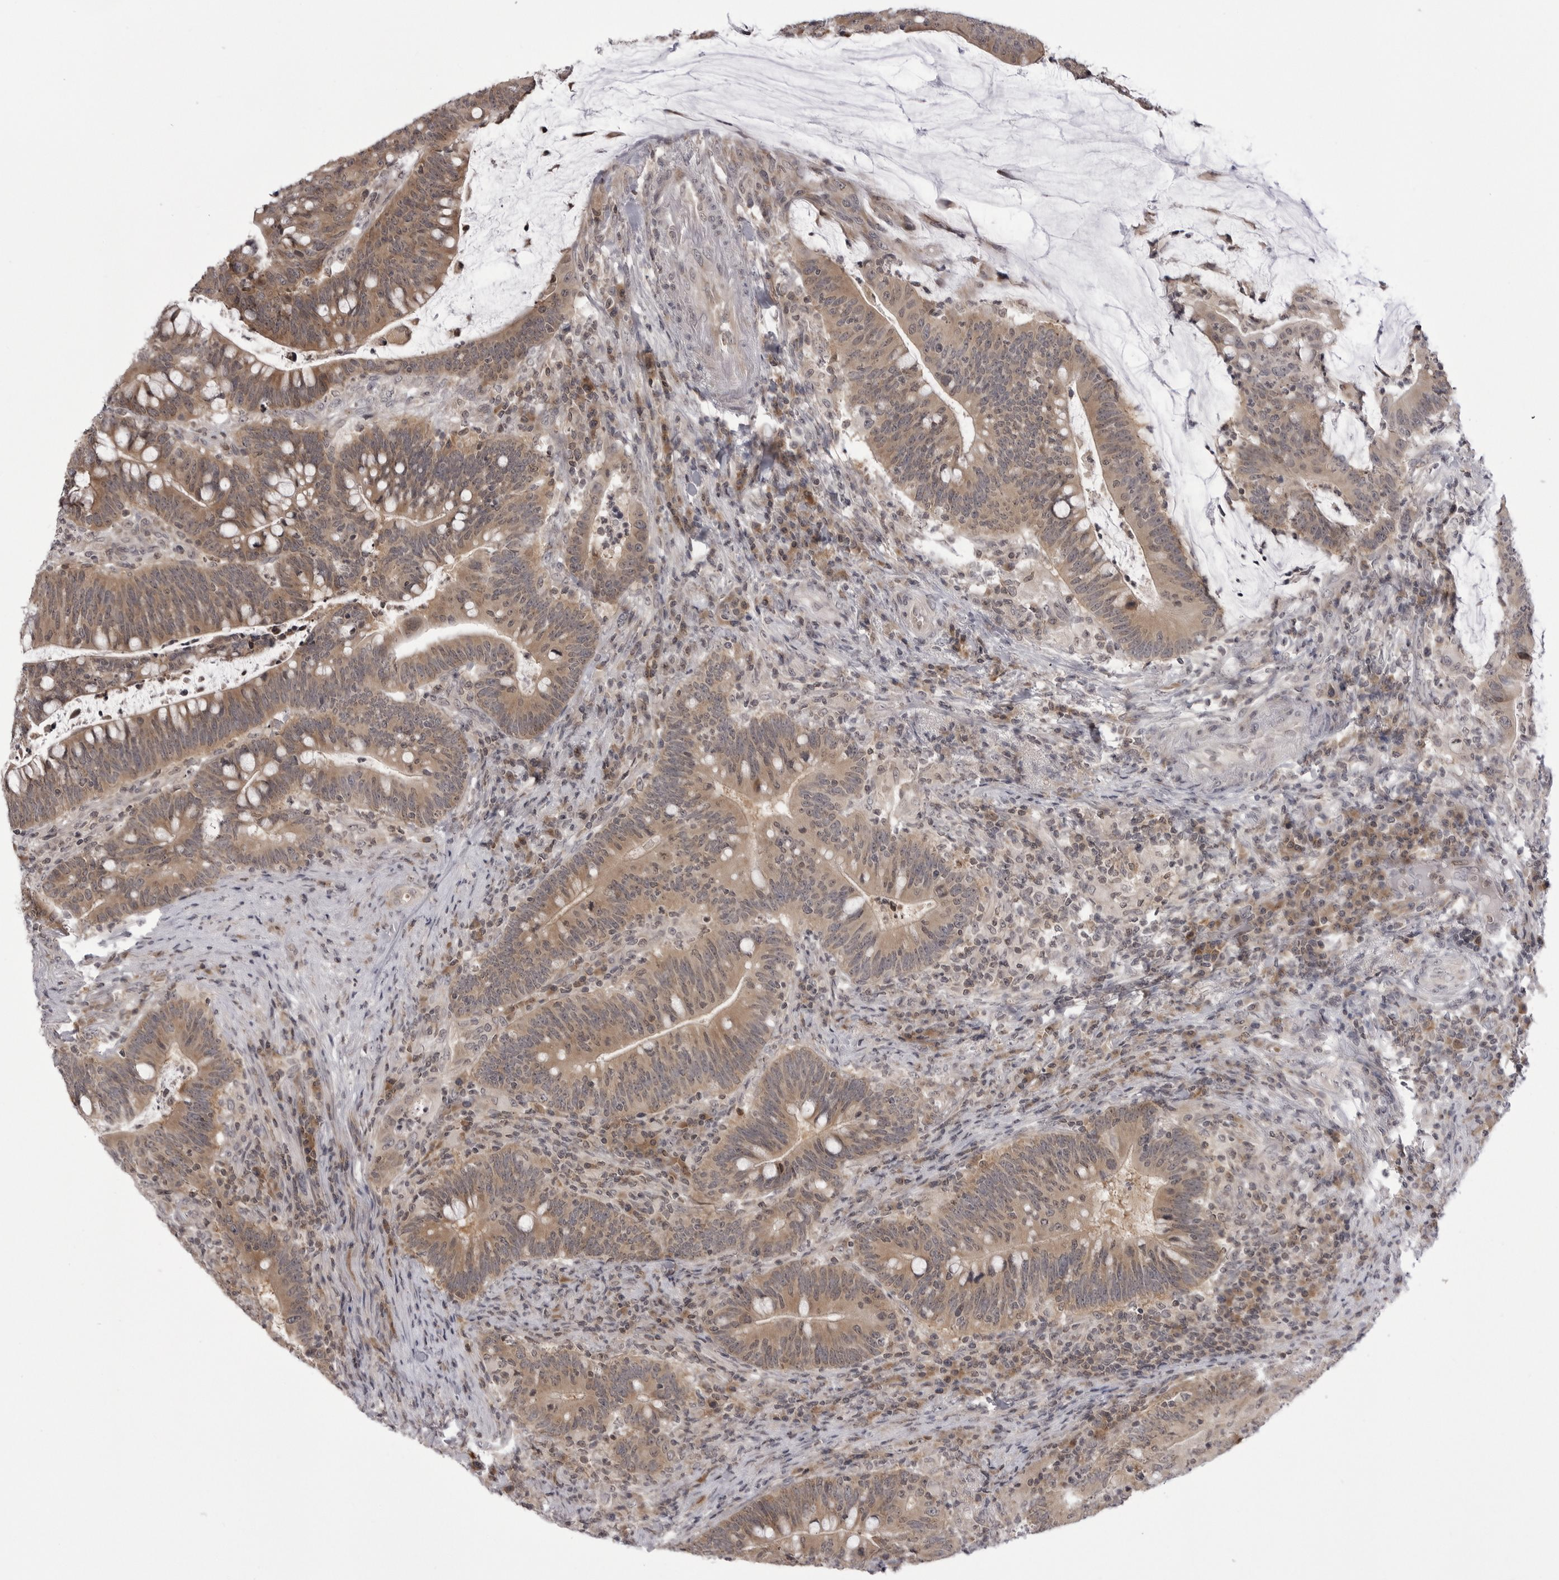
{"staining": {"intensity": "moderate", "quantity": ">75%", "location": "cytoplasmic/membranous"}, "tissue": "colorectal cancer", "cell_type": "Tumor cells", "image_type": "cancer", "snomed": [{"axis": "morphology", "description": "Adenocarcinoma, NOS"}, {"axis": "topography", "description": "Colon"}], "caption": "DAB immunohistochemical staining of human colorectal cancer (adenocarcinoma) displays moderate cytoplasmic/membranous protein expression in approximately >75% of tumor cells.", "gene": "PTK2B", "patient": {"sex": "female", "age": 66}}